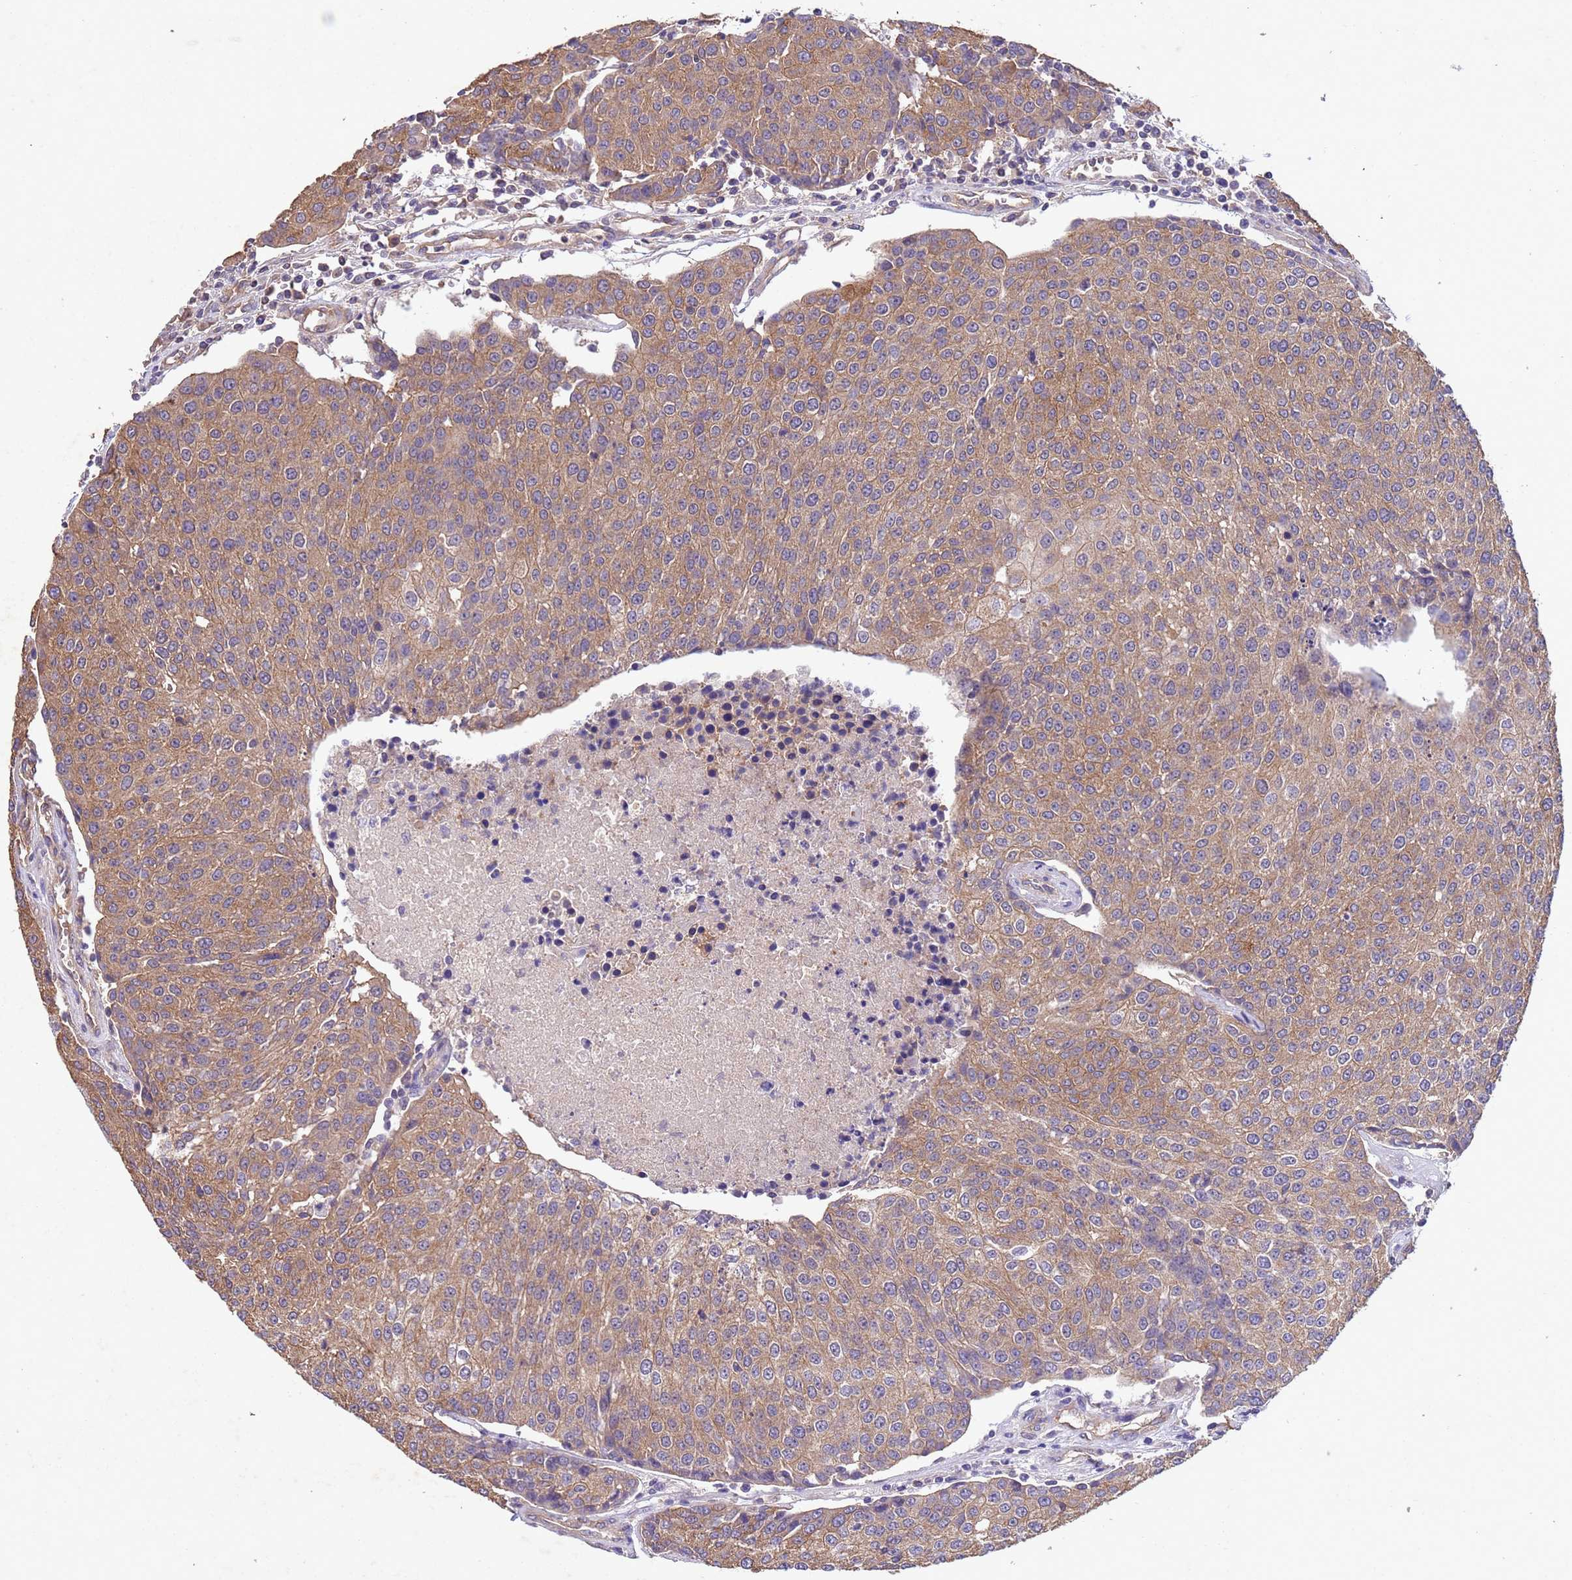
{"staining": {"intensity": "moderate", "quantity": ">75%", "location": "cytoplasmic/membranous"}, "tissue": "urothelial cancer", "cell_type": "Tumor cells", "image_type": "cancer", "snomed": [{"axis": "morphology", "description": "Urothelial carcinoma, High grade"}, {"axis": "topography", "description": "Urinary bladder"}], "caption": "Human urothelial cancer stained with a protein marker reveals moderate staining in tumor cells.", "gene": "MTX3", "patient": {"sex": "female", "age": 85}}